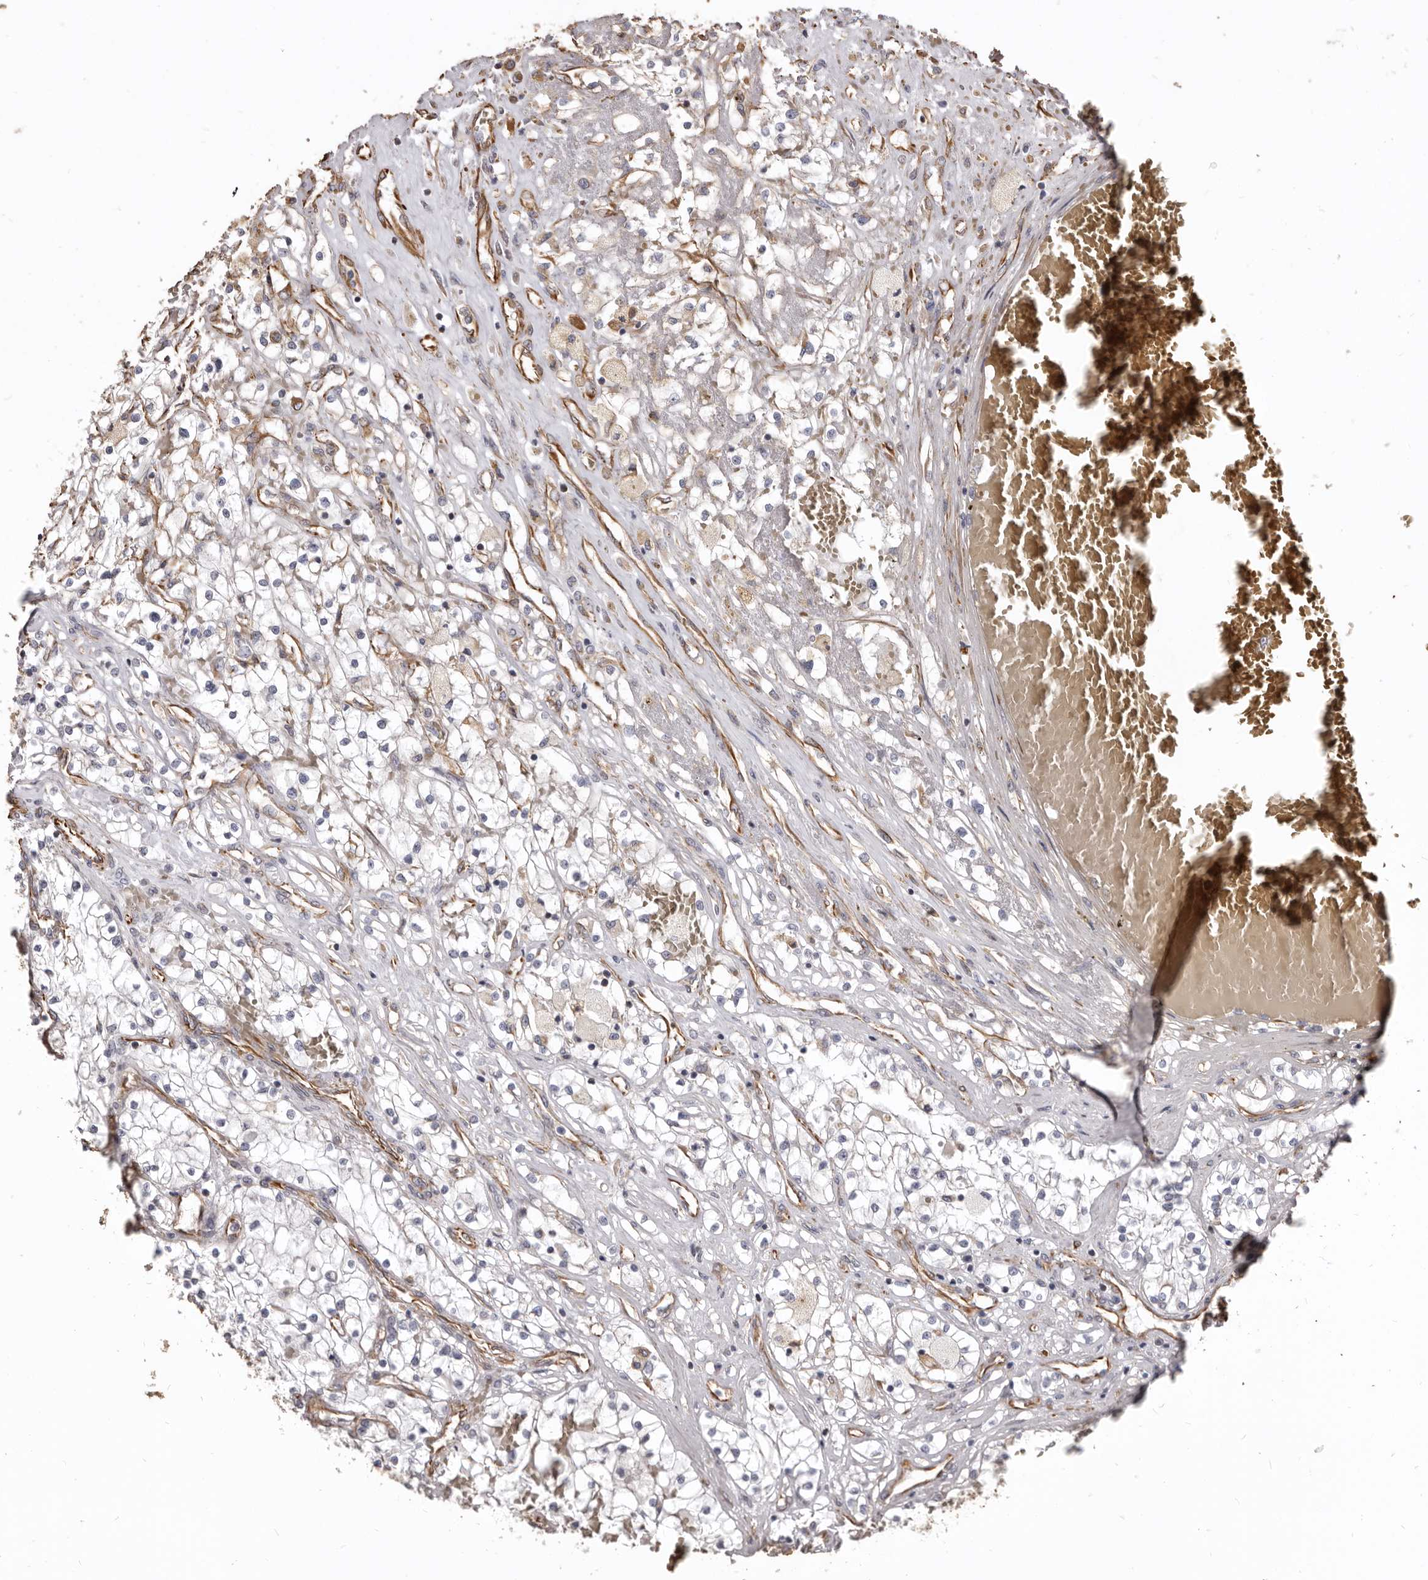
{"staining": {"intensity": "moderate", "quantity": "25%-75%", "location": "cytoplasmic/membranous"}, "tissue": "renal cancer", "cell_type": "Tumor cells", "image_type": "cancer", "snomed": [{"axis": "morphology", "description": "Normal tissue, NOS"}, {"axis": "morphology", "description": "Adenocarcinoma, NOS"}, {"axis": "topography", "description": "Kidney"}], "caption": "Adenocarcinoma (renal) stained with IHC reveals moderate cytoplasmic/membranous positivity in approximately 25%-75% of tumor cells.", "gene": "MTURN", "patient": {"sex": "male", "age": 68}}